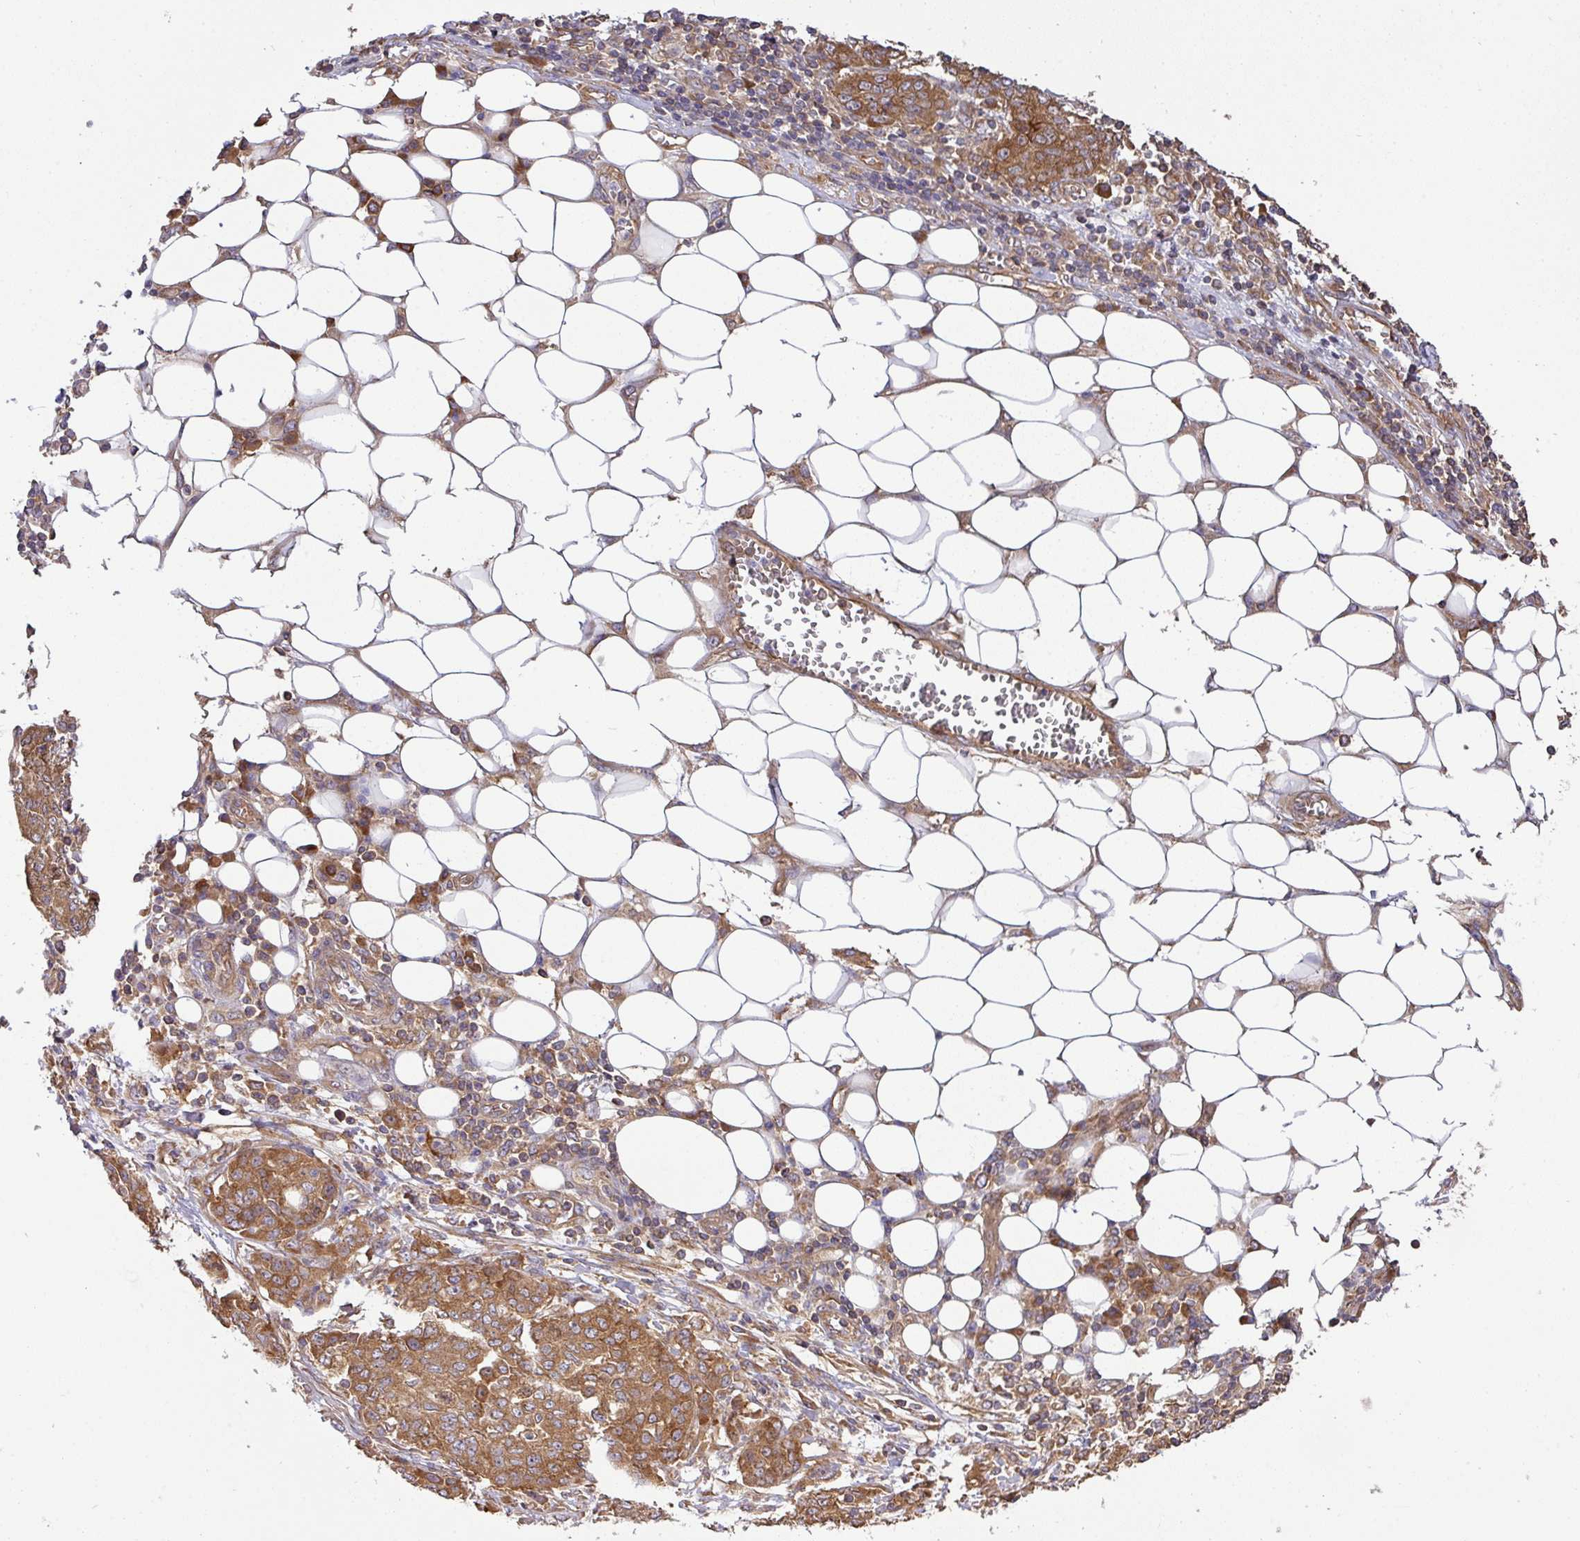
{"staining": {"intensity": "moderate", "quantity": ">75%", "location": "cytoplasmic/membranous"}, "tissue": "ovarian cancer", "cell_type": "Tumor cells", "image_type": "cancer", "snomed": [{"axis": "morphology", "description": "Cystadenocarcinoma, serous, NOS"}, {"axis": "topography", "description": "Soft tissue"}, {"axis": "topography", "description": "Ovary"}], "caption": "Ovarian serous cystadenocarcinoma tissue demonstrates moderate cytoplasmic/membranous expression in about >75% of tumor cells, visualized by immunohistochemistry.", "gene": "GSPT1", "patient": {"sex": "female", "age": 57}}